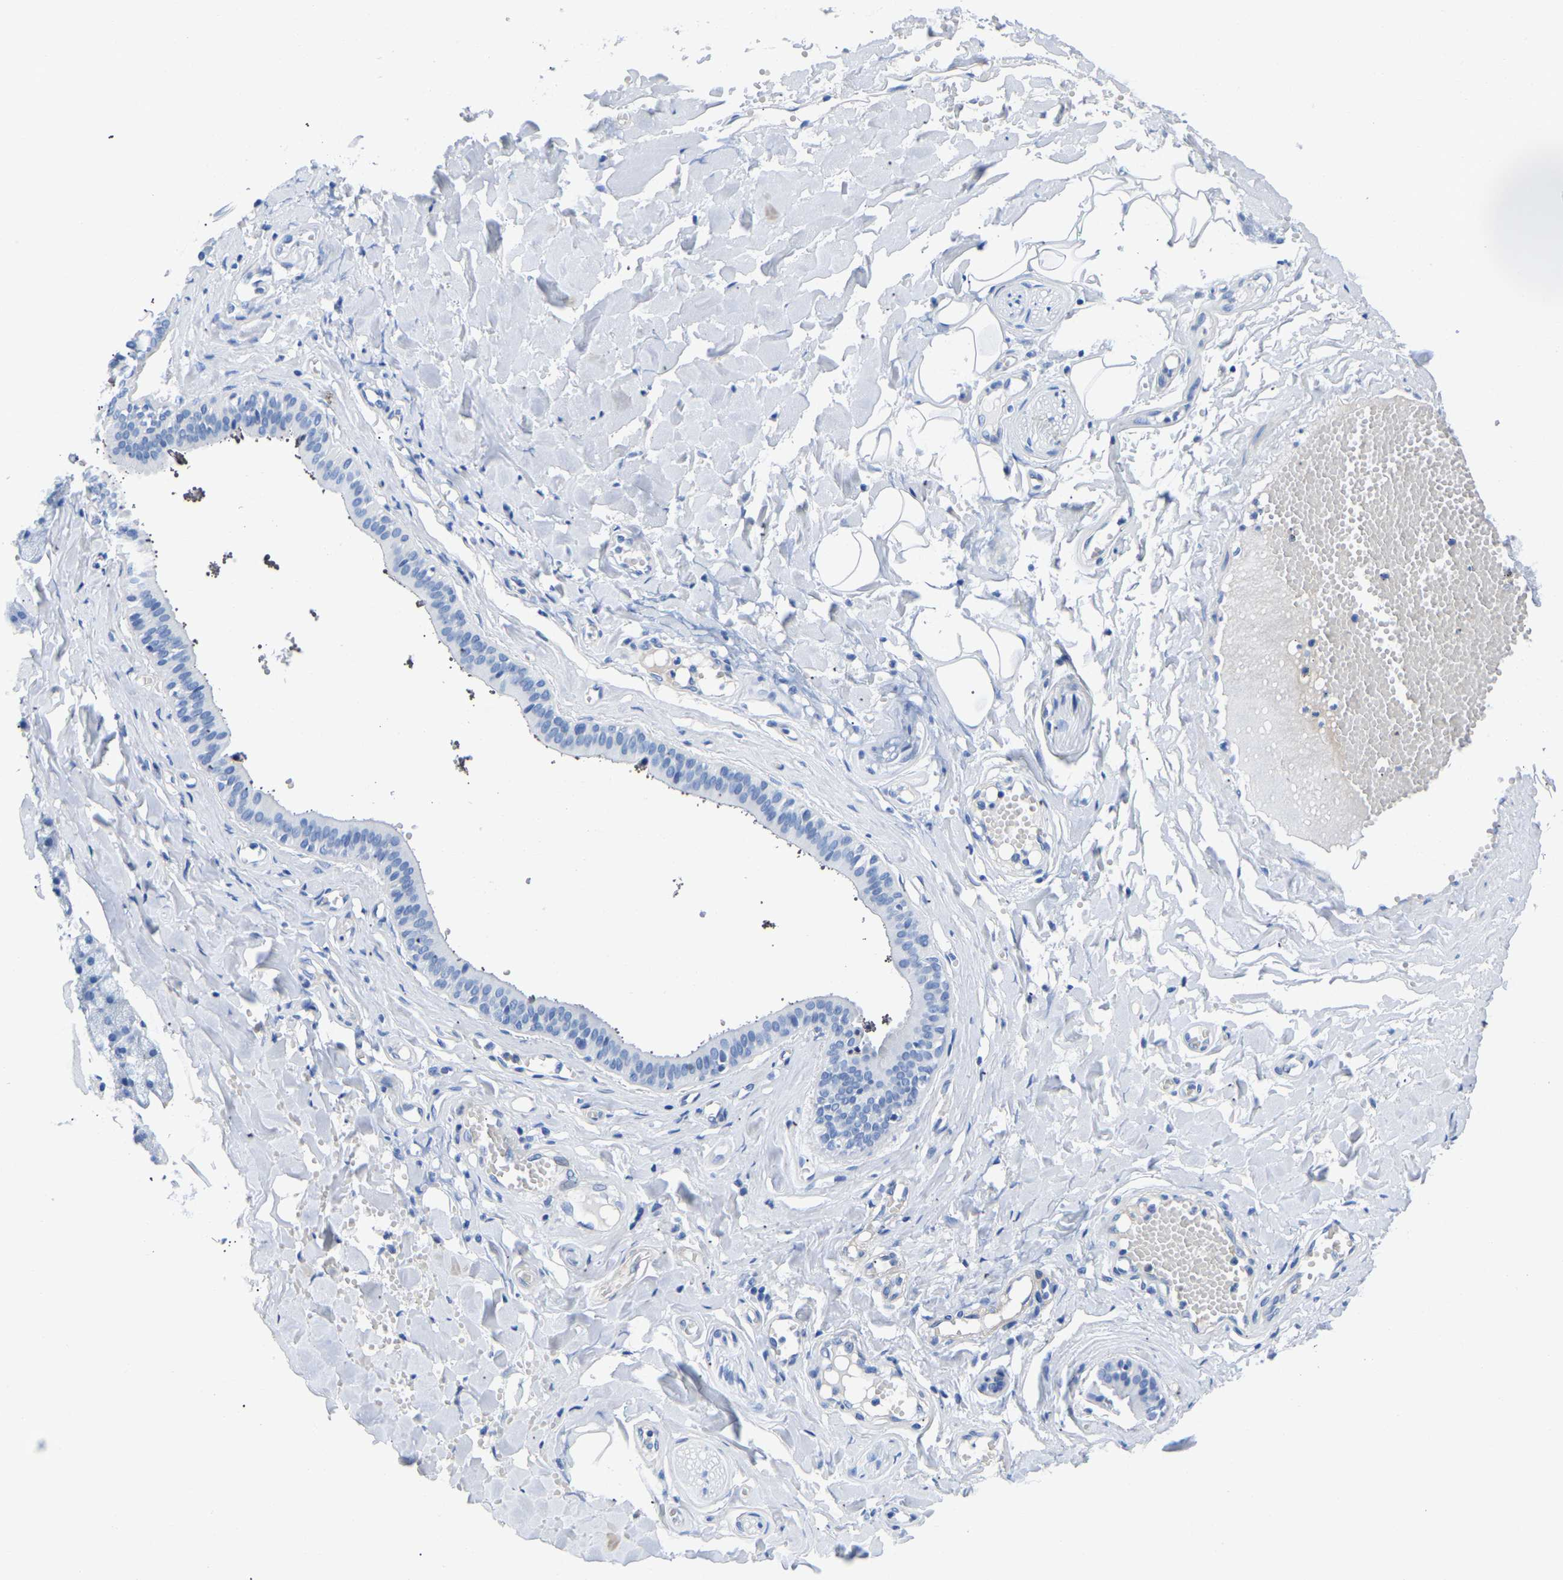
{"staining": {"intensity": "negative", "quantity": "none", "location": "none"}, "tissue": "salivary gland", "cell_type": "Glandular cells", "image_type": "normal", "snomed": [{"axis": "morphology", "description": "Normal tissue, NOS"}, {"axis": "topography", "description": "Salivary gland"}], "caption": "This is an immunohistochemistry image of unremarkable salivary gland. There is no staining in glandular cells.", "gene": "UPK3A", "patient": {"sex": "male", "age": 62}}